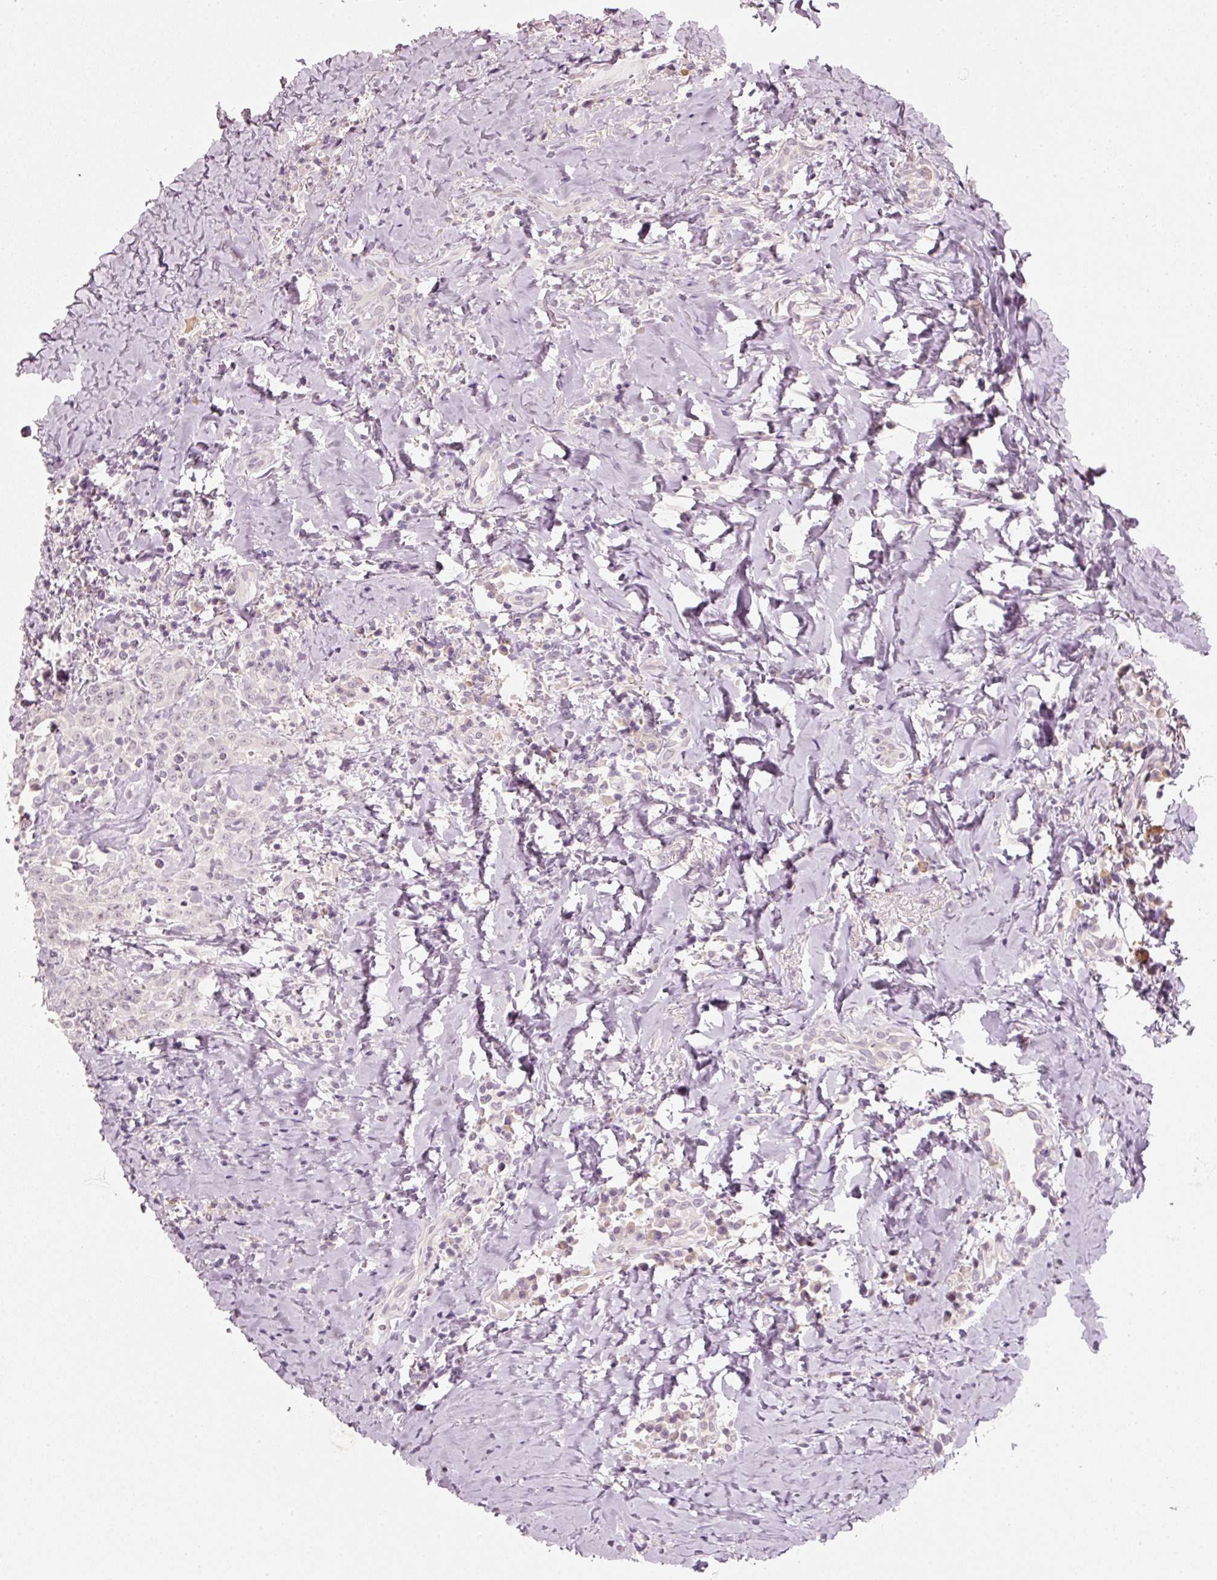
{"staining": {"intensity": "negative", "quantity": "none", "location": "none"}, "tissue": "head and neck cancer", "cell_type": "Tumor cells", "image_type": "cancer", "snomed": [{"axis": "morphology", "description": "Squamous cell carcinoma, NOS"}, {"axis": "topography", "description": "Head-Neck"}], "caption": "A micrograph of squamous cell carcinoma (head and neck) stained for a protein displays no brown staining in tumor cells.", "gene": "STEAP1", "patient": {"sex": "female", "age": 70}}